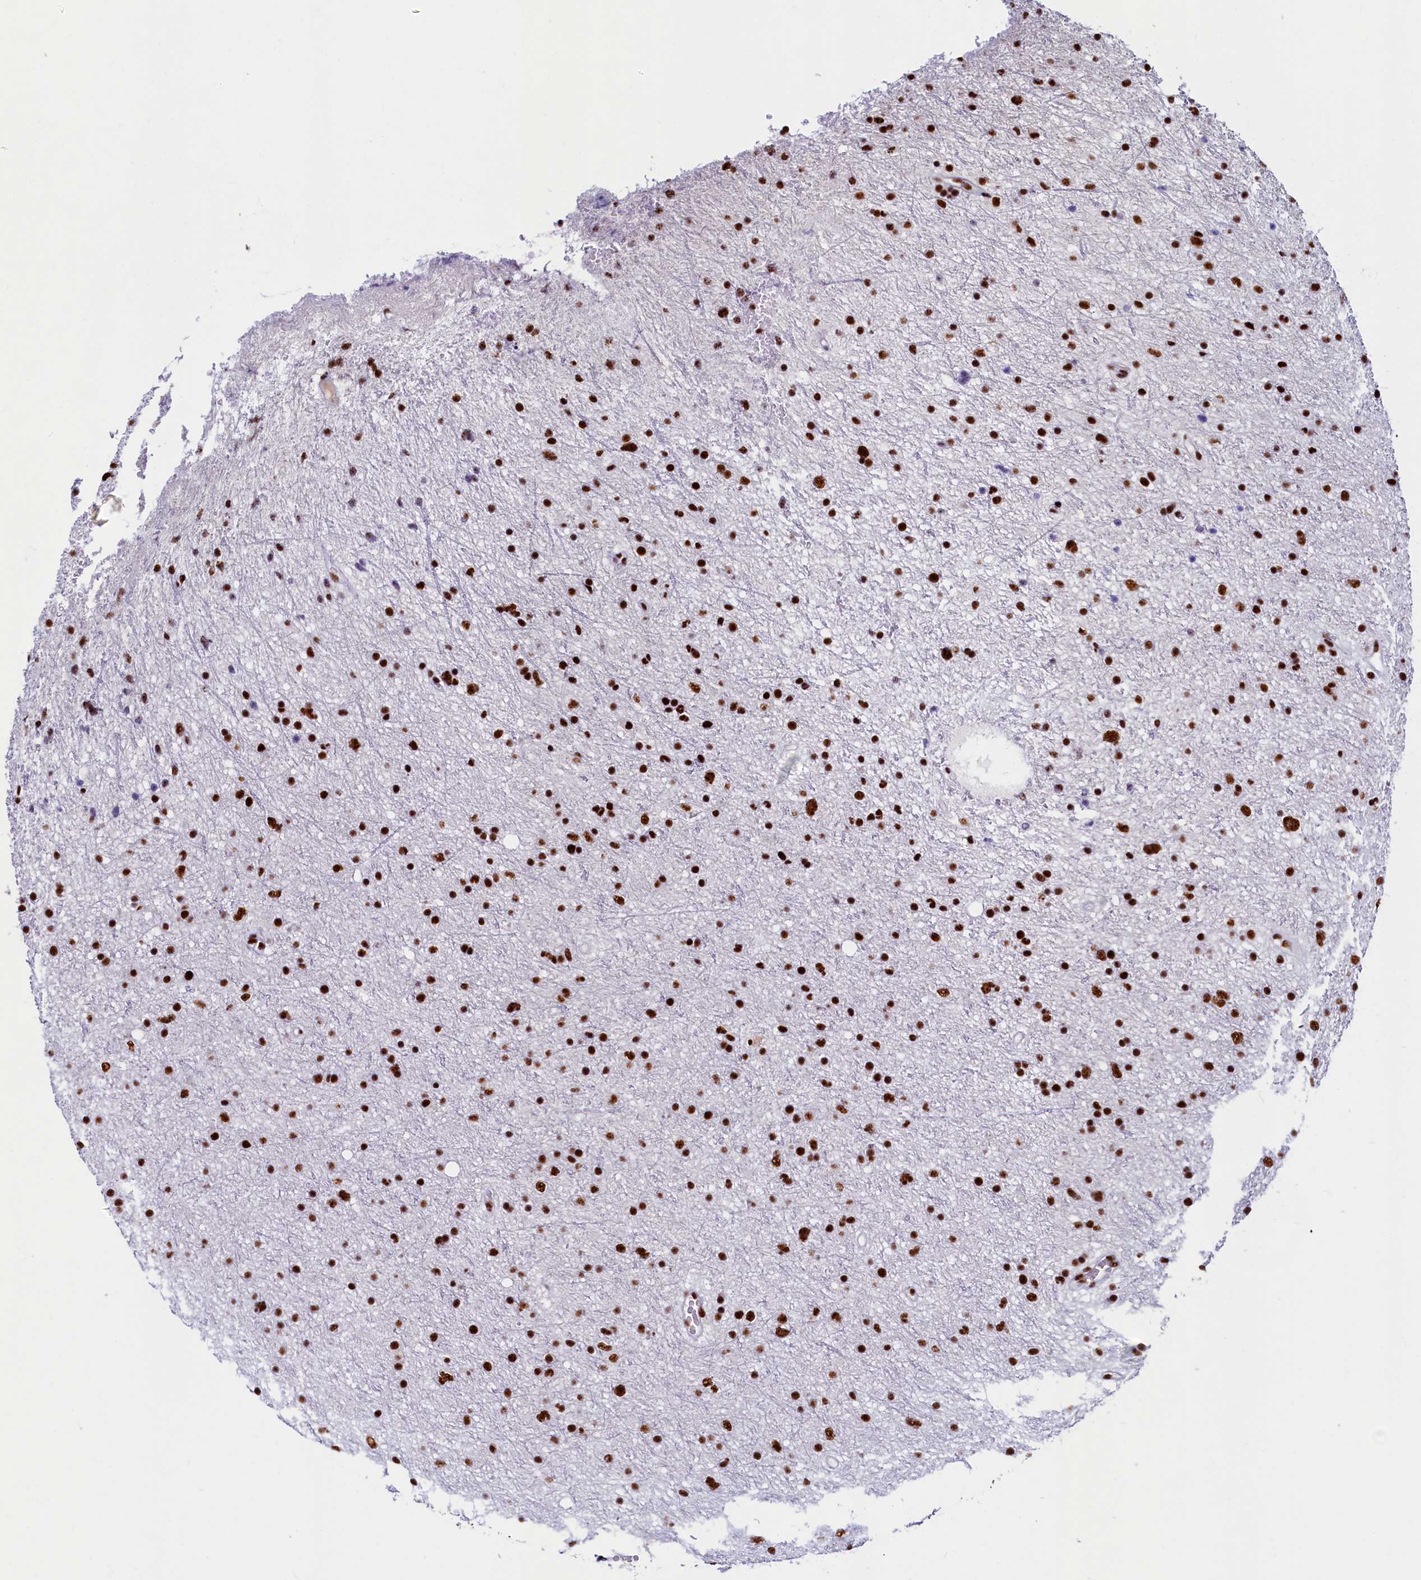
{"staining": {"intensity": "strong", "quantity": ">75%", "location": "nuclear"}, "tissue": "glioma", "cell_type": "Tumor cells", "image_type": "cancer", "snomed": [{"axis": "morphology", "description": "Glioma, malignant, Low grade"}, {"axis": "topography", "description": "Cerebral cortex"}], "caption": "Immunohistochemical staining of human malignant low-grade glioma demonstrates high levels of strong nuclear expression in about >75% of tumor cells.", "gene": "SRRM2", "patient": {"sex": "female", "age": 39}}